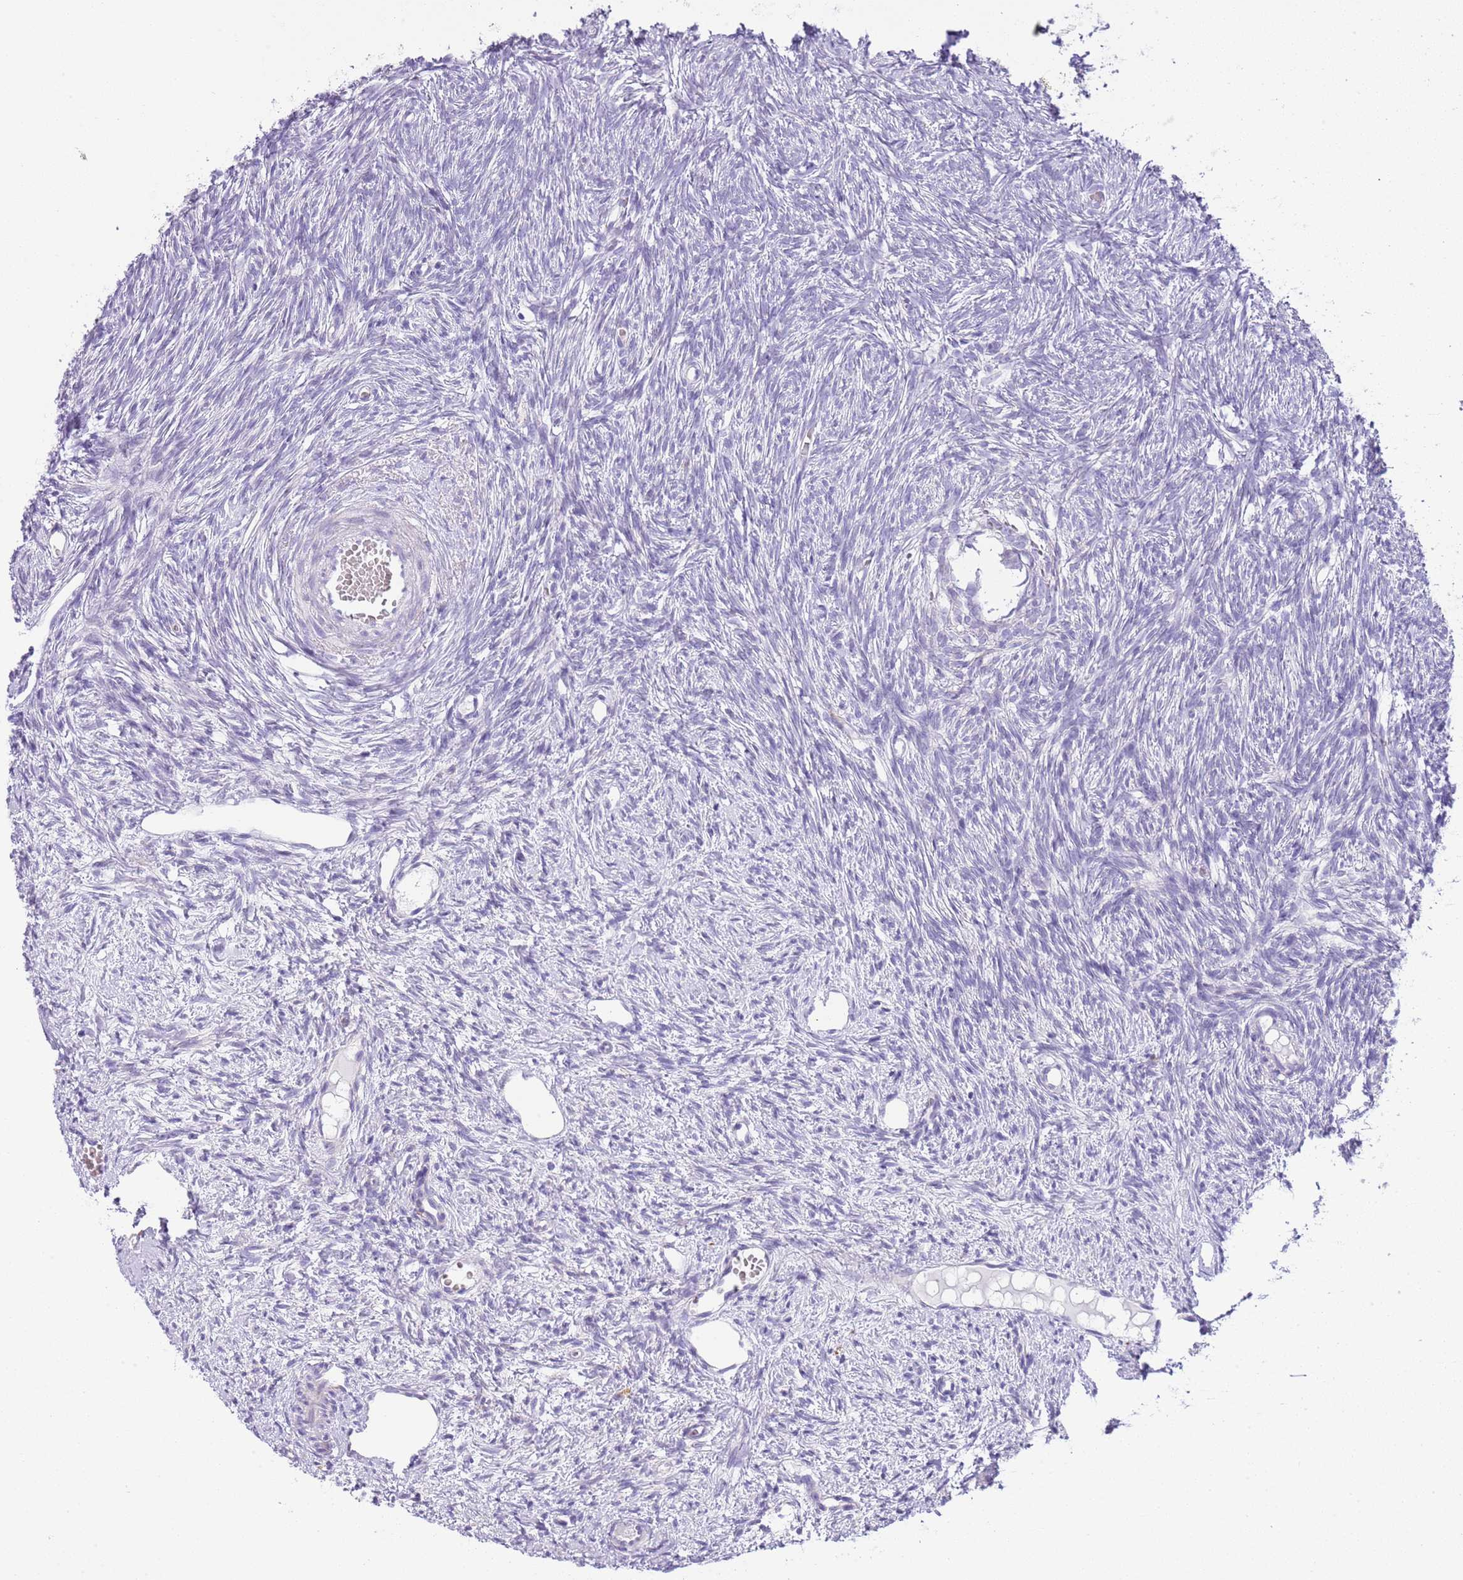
{"staining": {"intensity": "negative", "quantity": "none", "location": "none"}, "tissue": "ovary", "cell_type": "Follicle cells", "image_type": "normal", "snomed": [{"axis": "morphology", "description": "Normal tissue, NOS"}, {"axis": "topography", "description": "Ovary"}], "caption": "Immunohistochemistry (IHC) histopathology image of normal ovary stained for a protein (brown), which exhibits no positivity in follicle cells. (Stains: DAB immunohistochemistry (IHC) with hematoxylin counter stain, Microscopy: brightfield microscopy at high magnification).", "gene": "ABHD17C", "patient": {"sex": "female", "age": 51}}